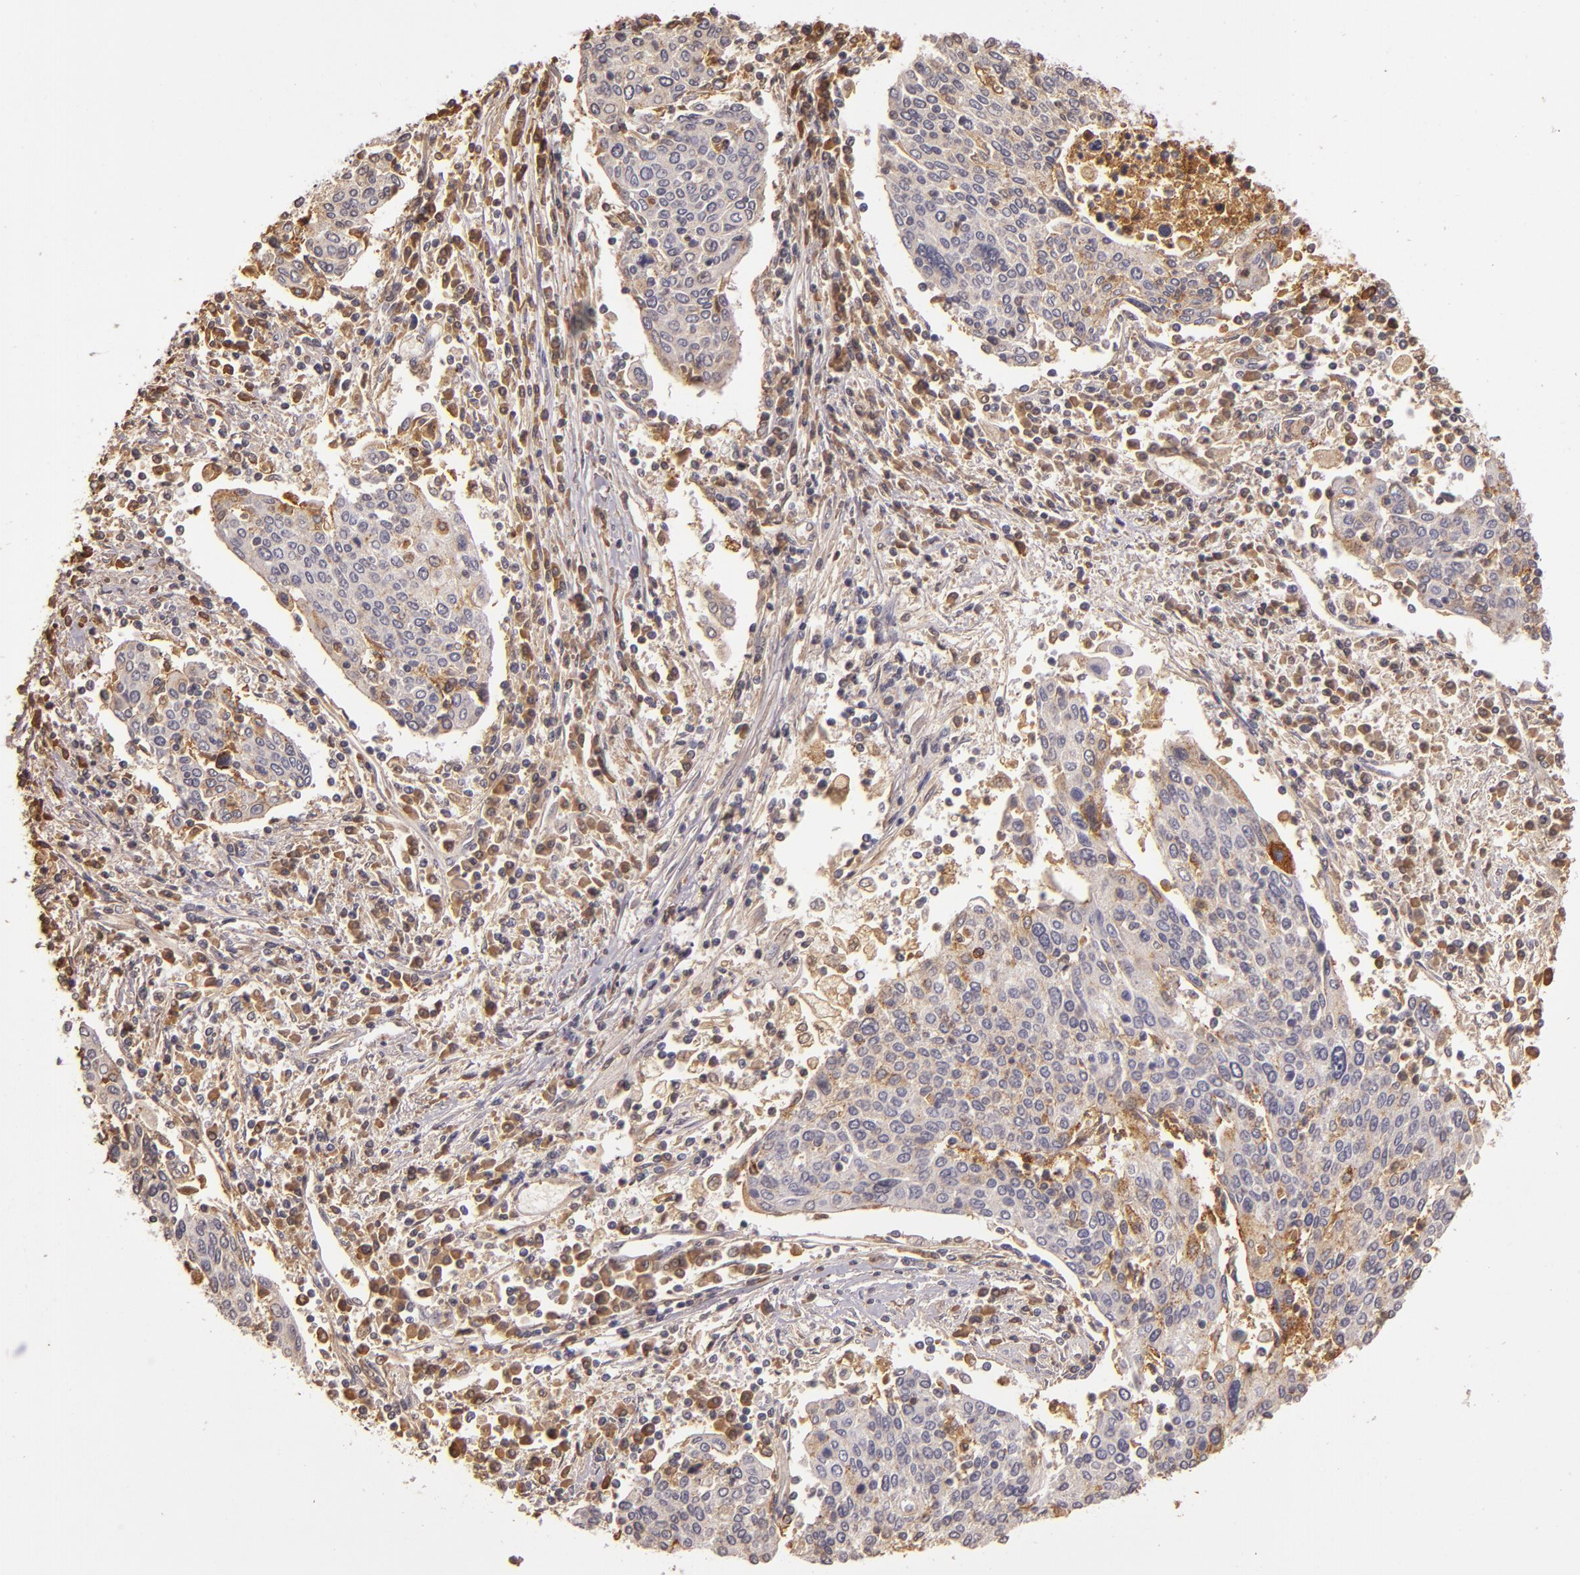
{"staining": {"intensity": "weak", "quantity": ">75%", "location": "cytoplasmic/membranous"}, "tissue": "cervical cancer", "cell_type": "Tumor cells", "image_type": "cancer", "snomed": [{"axis": "morphology", "description": "Squamous cell carcinoma, NOS"}, {"axis": "topography", "description": "Cervix"}], "caption": "Weak cytoplasmic/membranous positivity is seen in about >75% of tumor cells in cervical squamous cell carcinoma.", "gene": "ABL1", "patient": {"sex": "female", "age": 40}}